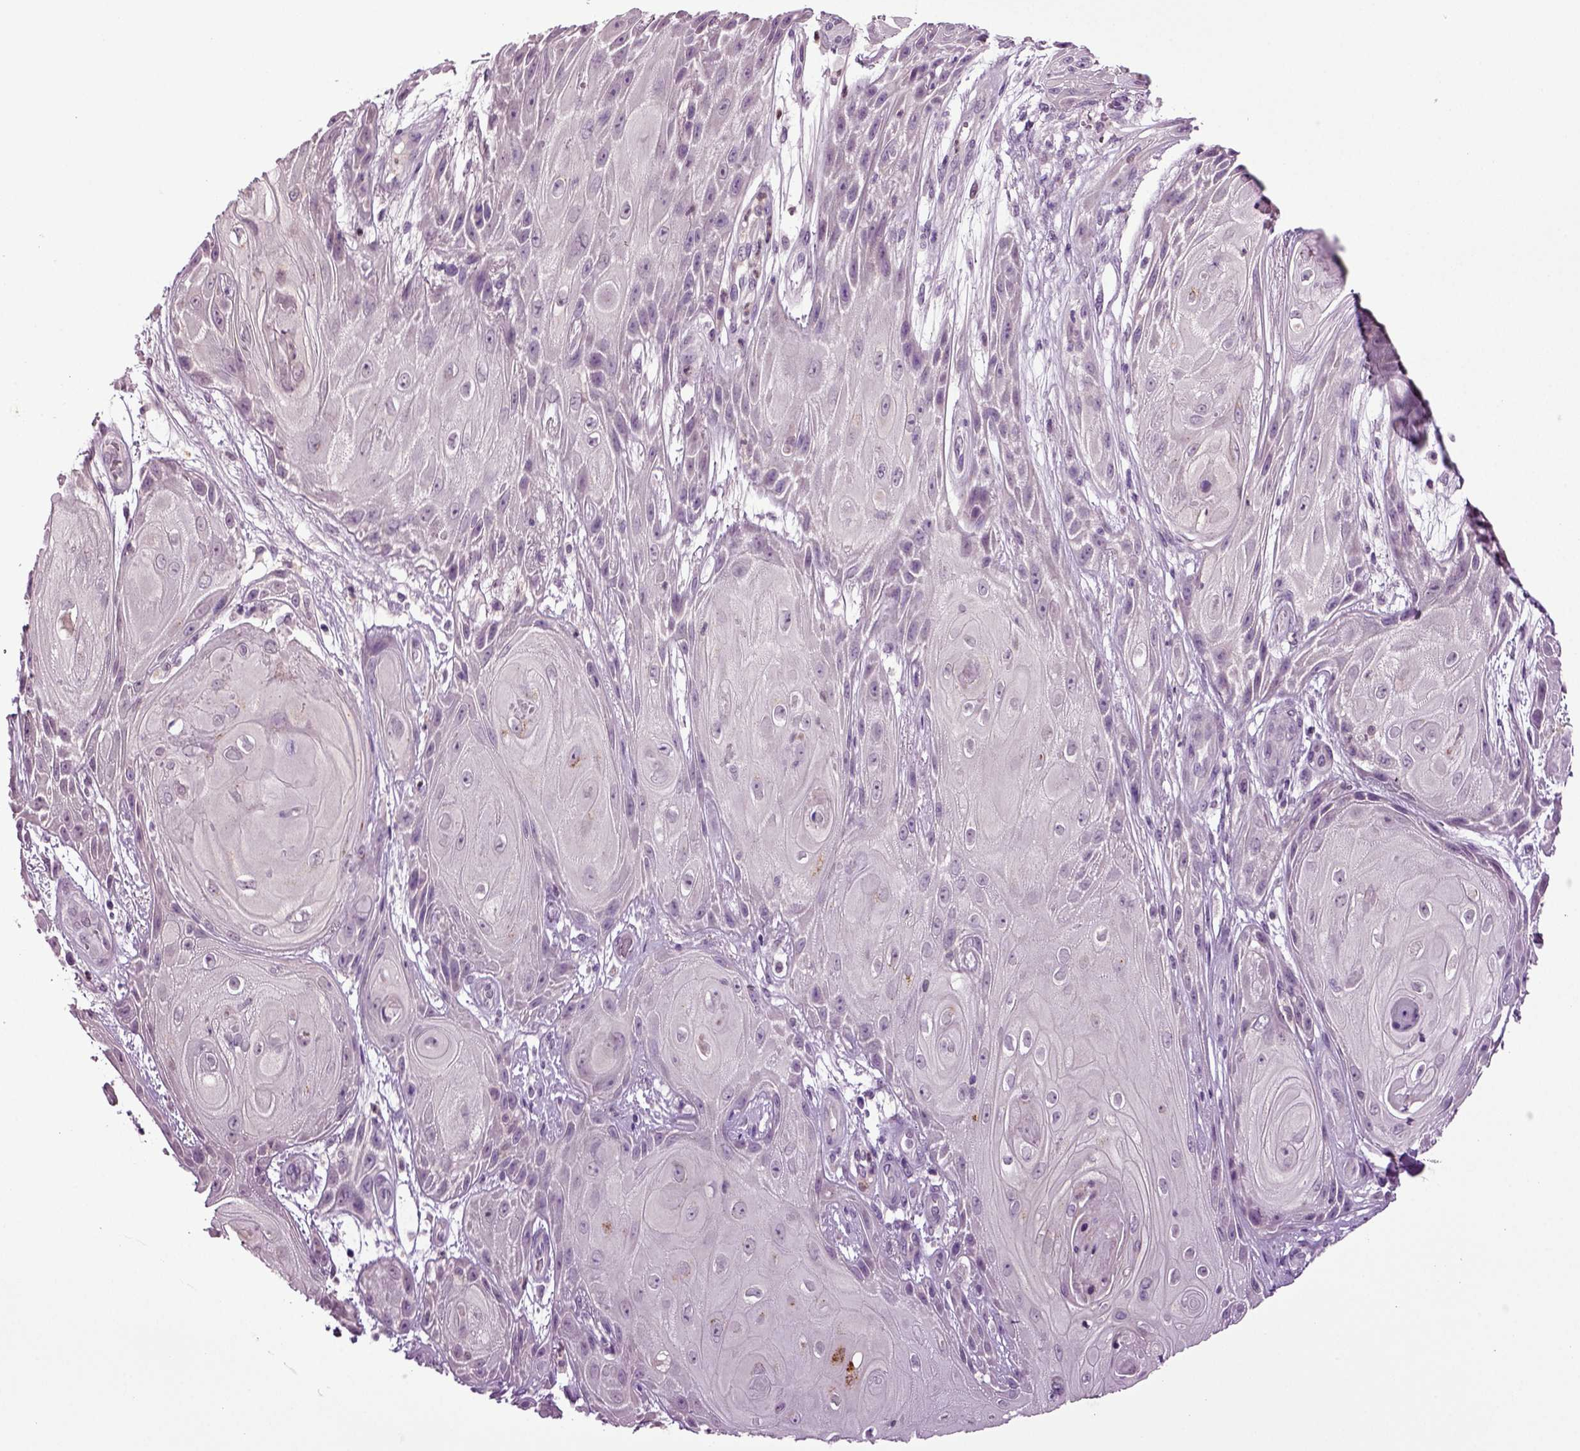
{"staining": {"intensity": "negative", "quantity": "none", "location": "none"}, "tissue": "skin cancer", "cell_type": "Tumor cells", "image_type": "cancer", "snomed": [{"axis": "morphology", "description": "Squamous cell carcinoma, NOS"}, {"axis": "topography", "description": "Skin"}], "caption": "IHC of skin squamous cell carcinoma shows no expression in tumor cells.", "gene": "FGF11", "patient": {"sex": "male", "age": 62}}